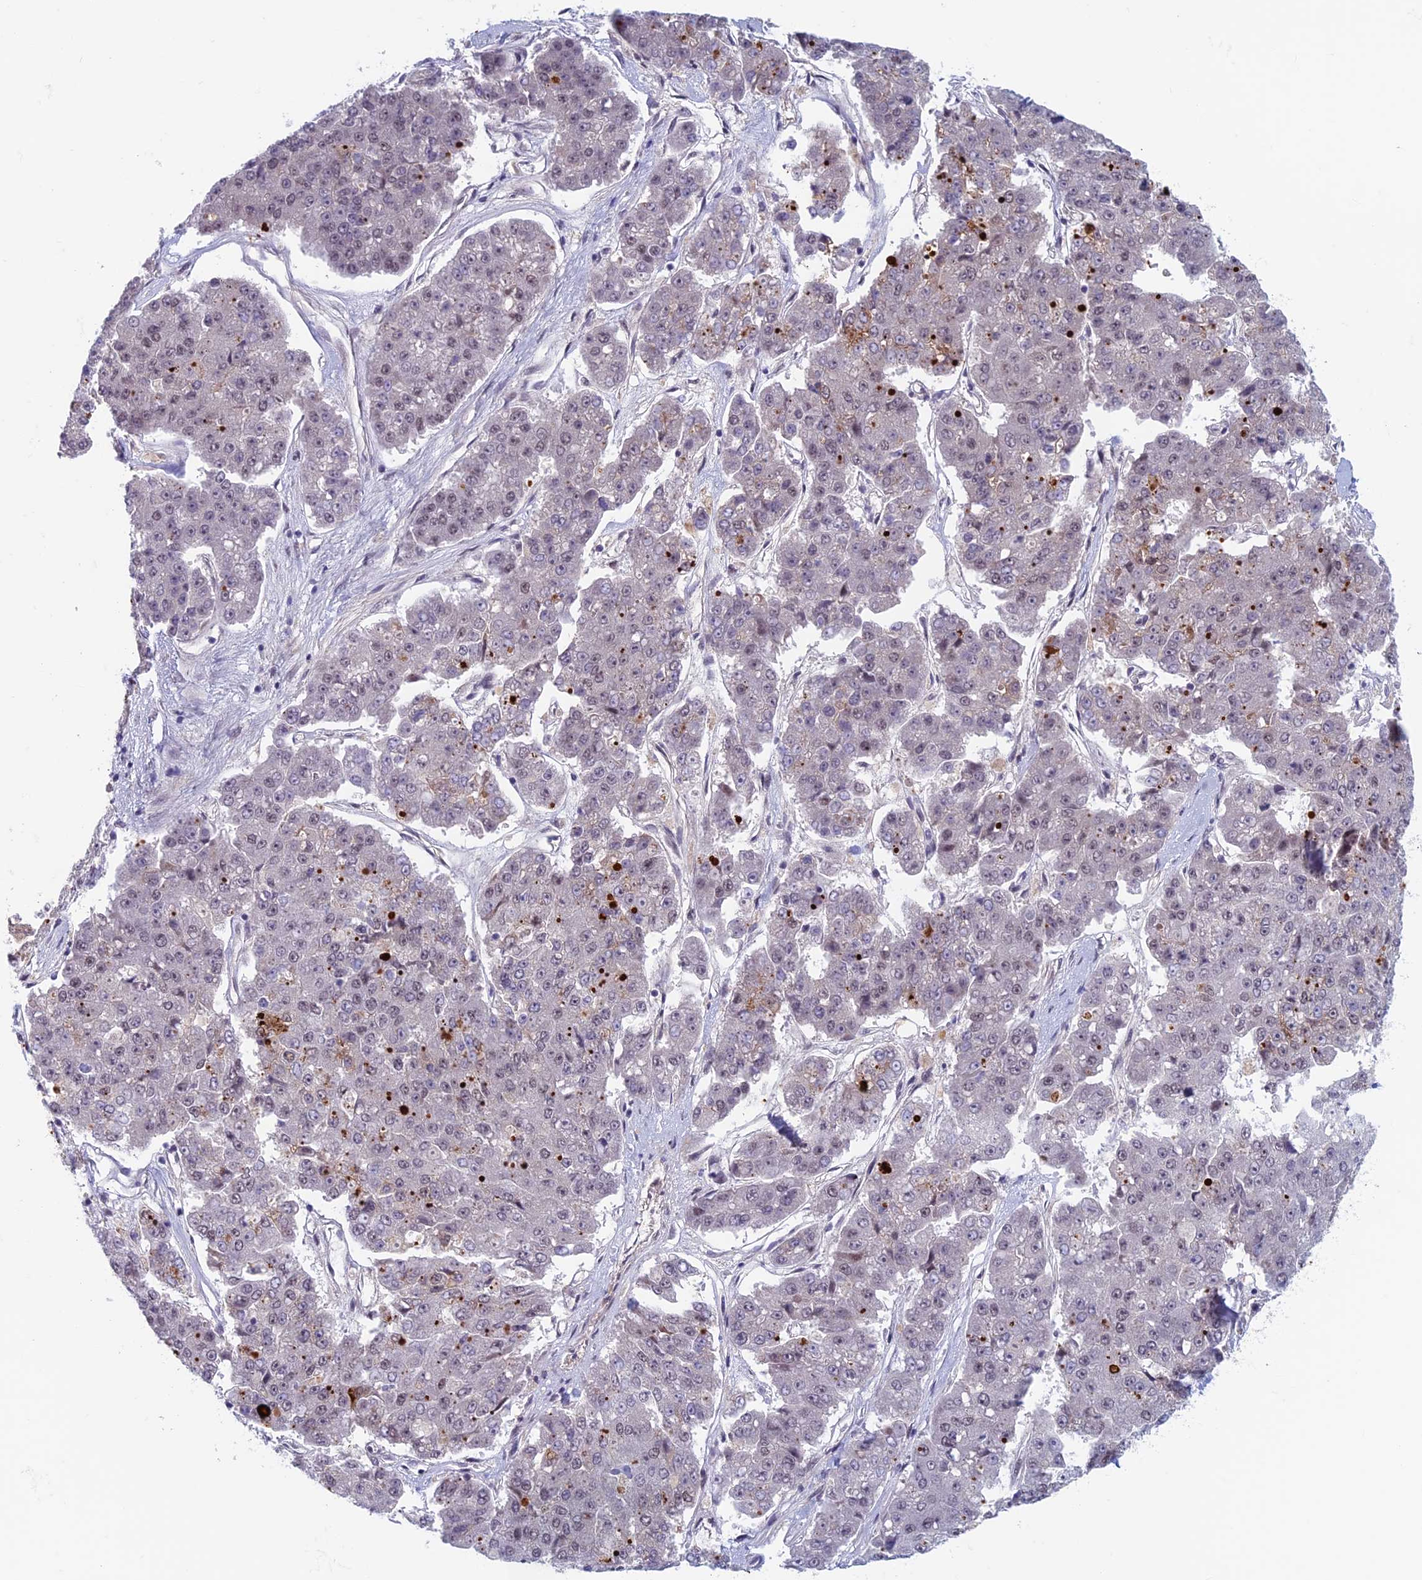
{"staining": {"intensity": "weak", "quantity": "25%-75%", "location": "nuclear"}, "tissue": "pancreatic cancer", "cell_type": "Tumor cells", "image_type": "cancer", "snomed": [{"axis": "morphology", "description": "Adenocarcinoma, NOS"}, {"axis": "topography", "description": "Pancreas"}], "caption": "This photomicrograph reveals immunohistochemistry (IHC) staining of human pancreatic cancer (adenocarcinoma), with low weak nuclear positivity in about 25%-75% of tumor cells.", "gene": "ASH2L", "patient": {"sex": "male", "age": 50}}